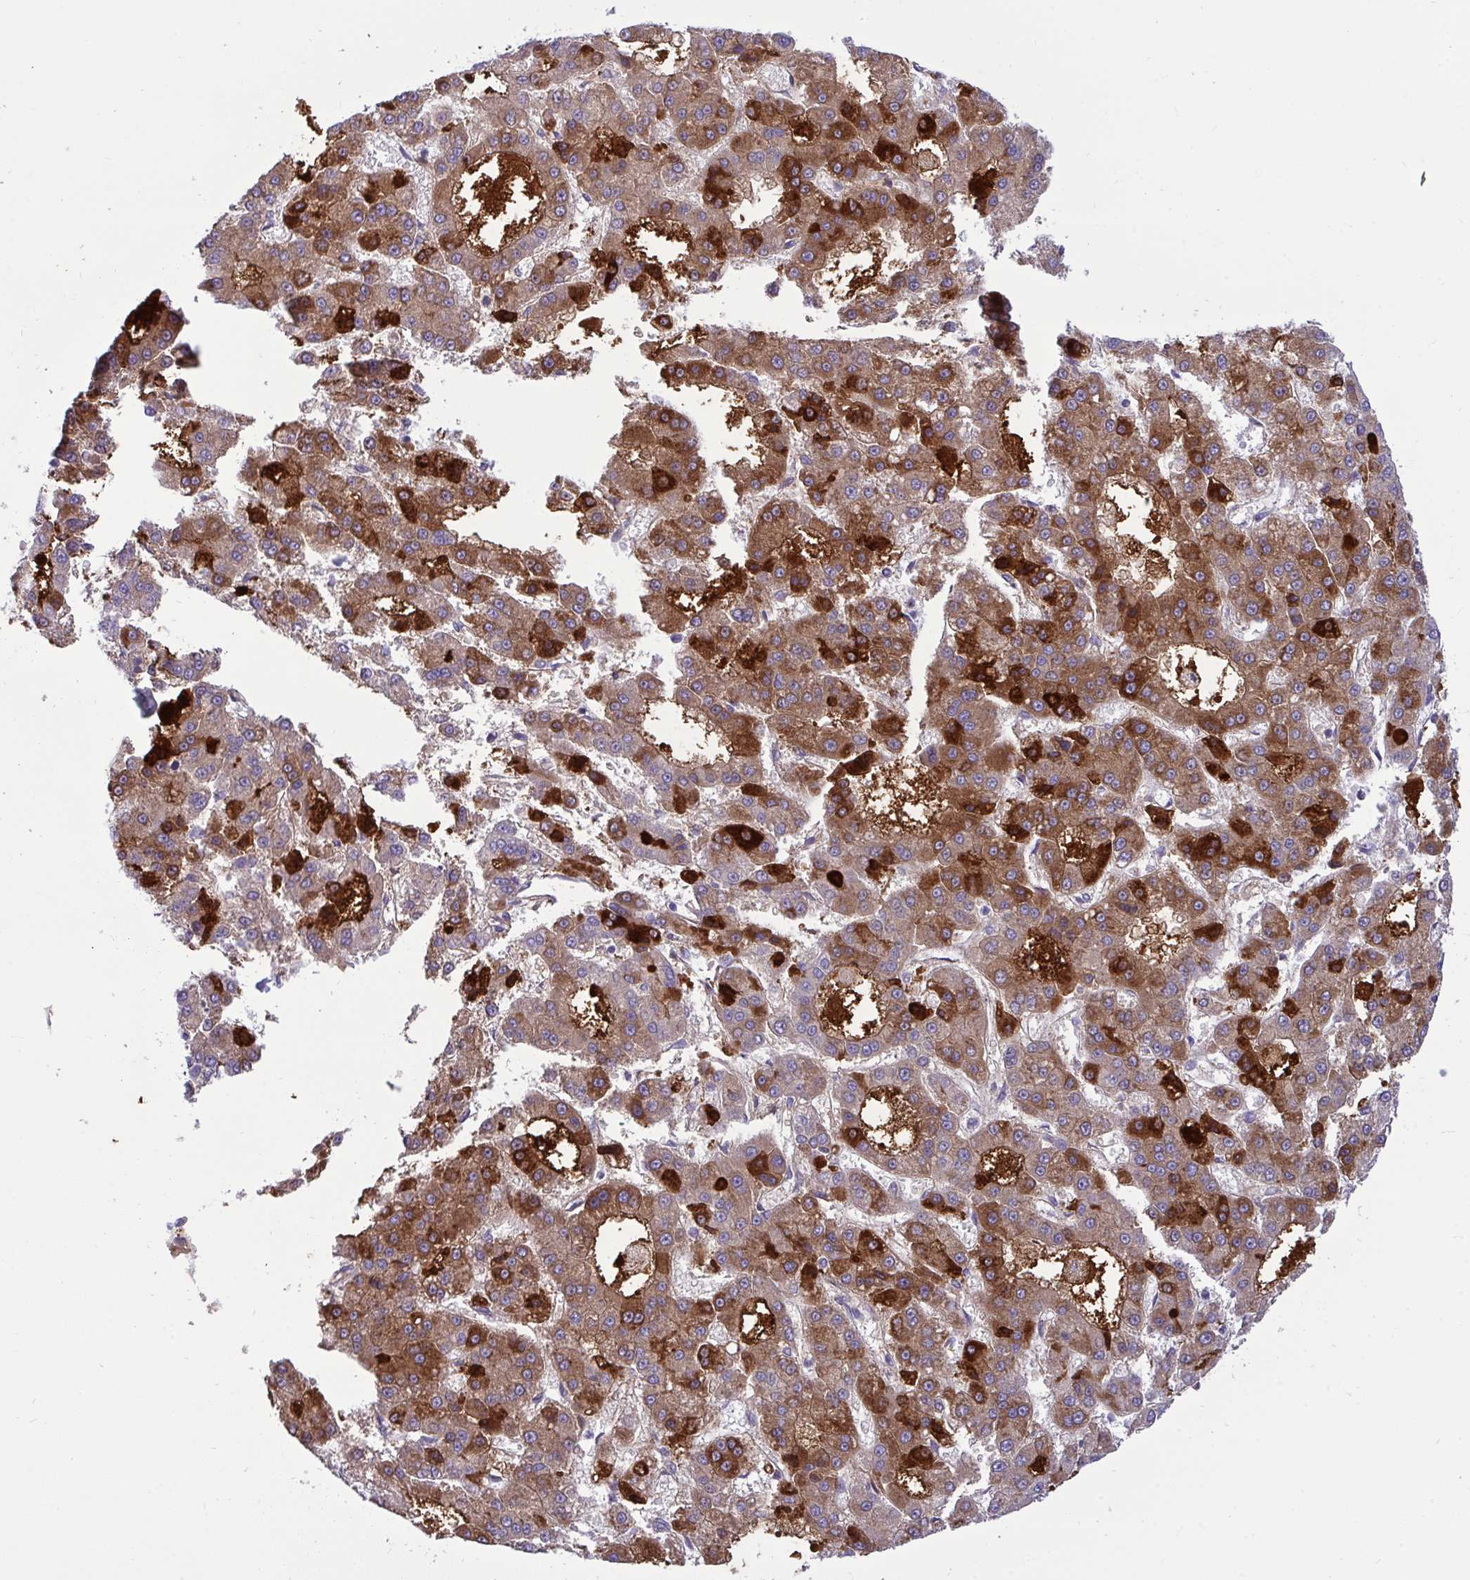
{"staining": {"intensity": "moderate", "quantity": ">75%", "location": "cytoplasmic/membranous"}, "tissue": "liver cancer", "cell_type": "Tumor cells", "image_type": "cancer", "snomed": [{"axis": "morphology", "description": "Carcinoma, Hepatocellular, NOS"}, {"axis": "topography", "description": "Liver"}], "caption": "This is an image of immunohistochemistry staining of liver cancer (hepatocellular carcinoma), which shows moderate positivity in the cytoplasmic/membranous of tumor cells.", "gene": "F2", "patient": {"sex": "male", "age": 70}}